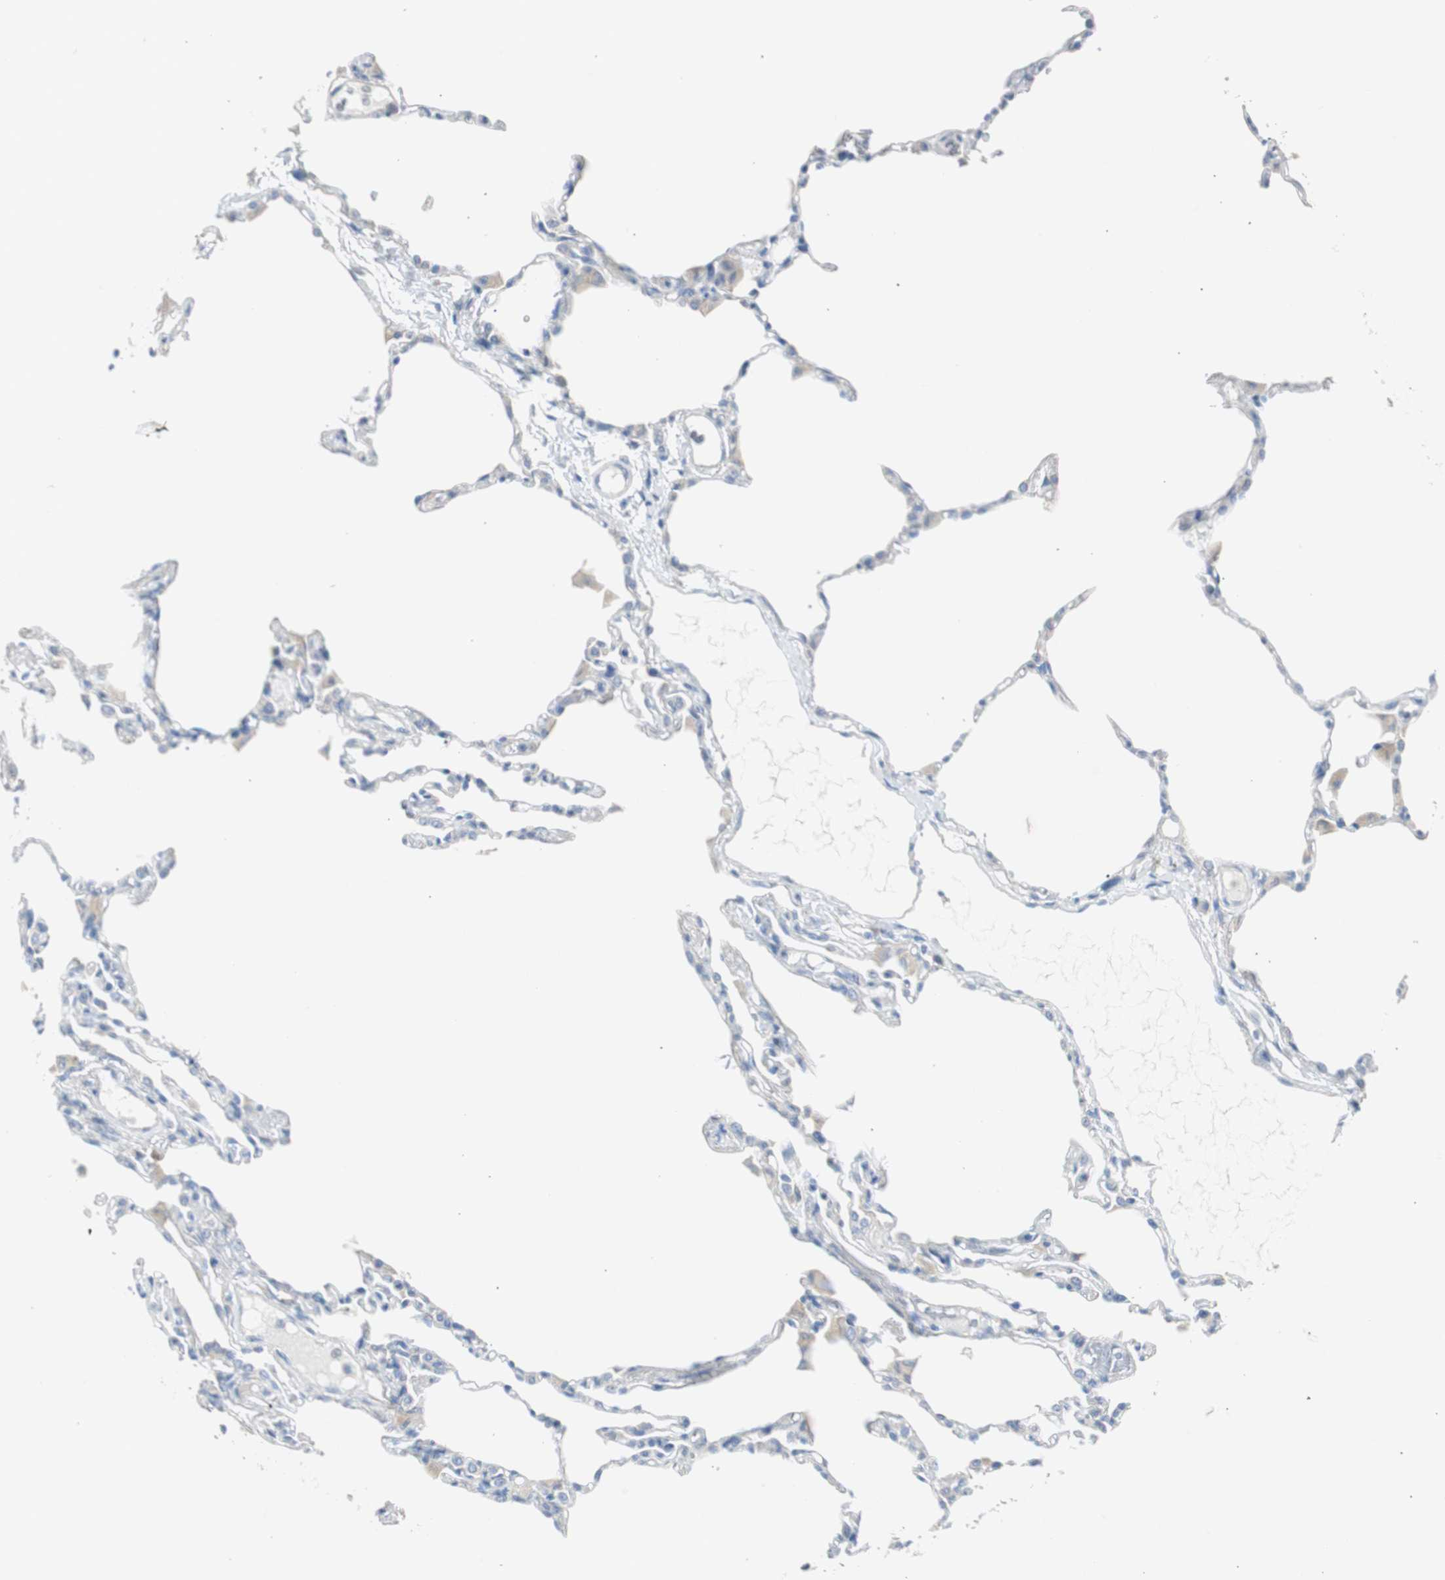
{"staining": {"intensity": "negative", "quantity": "none", "location": "none"}, "tissue": "lung", "cell_type": "Alveolar cells", "image_type": "normal", "snomed": [{"axis": "morphology", "description": "Normal tissue, NOS"}, {"axis": "topography", "description": "Lung"}], "caption": "There is no significant staining in alveolar cells of lung. (DAB IHC, high magnification).", "gene": "RPS12", "patient": {"sex": "female", "age": 49}}